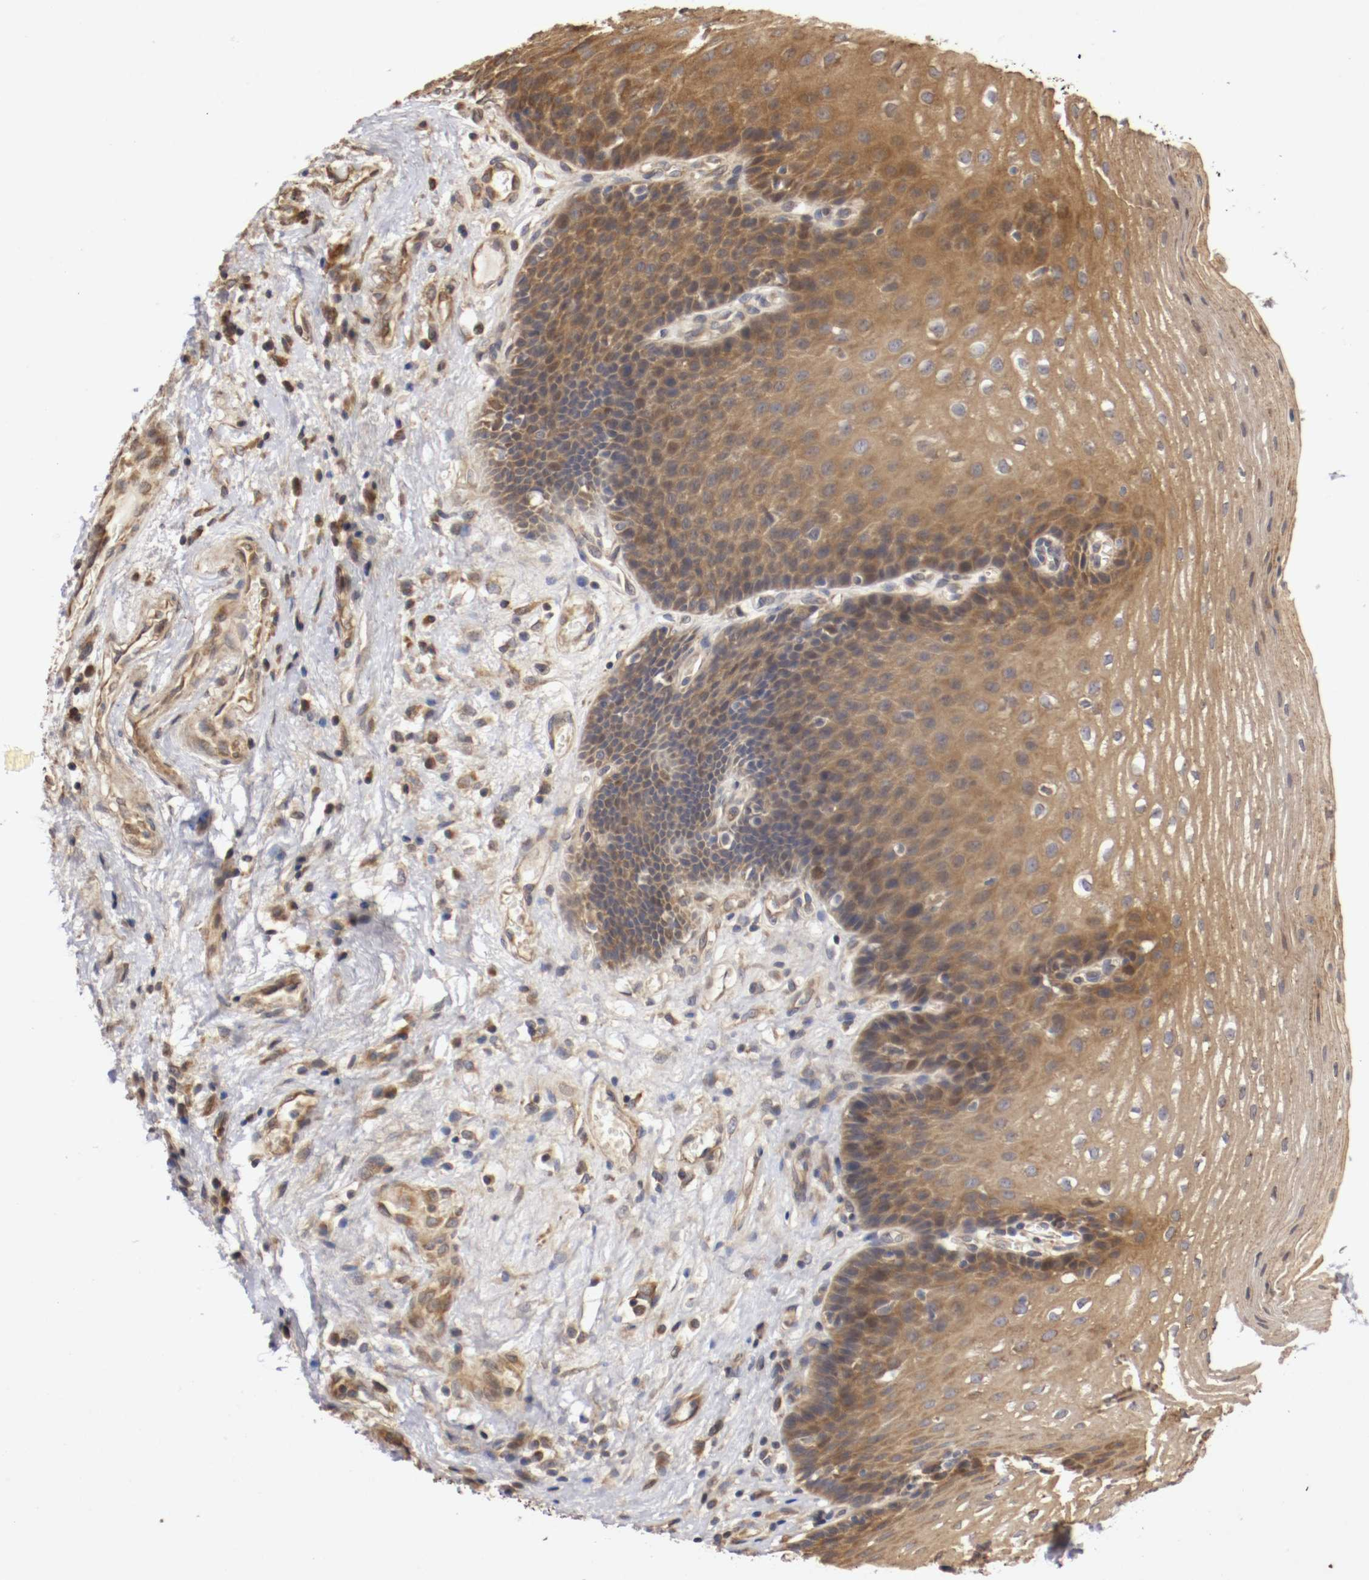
{"staining": {"intensity": "moderate", "quantity": ">75%", "location": "cytoplasmic/membranous"}, "tissue": "esophagus", "cell_type": "Squamous epithelial cells", "image_type": "normal", "snomed": [{"axis": "morphology", "description": "Normal tissue, NOS"}, {"axis": "topography", "description": "Esophagus"}], "caption": "Normal esophagus shows moderate cytoplasmic/membranous positivity in approximately >75% of squamous epithelial cells, visualized by immunohistochemistry.", "gene": "VEZT", "patient": {"sex": "male", "age": 48}}